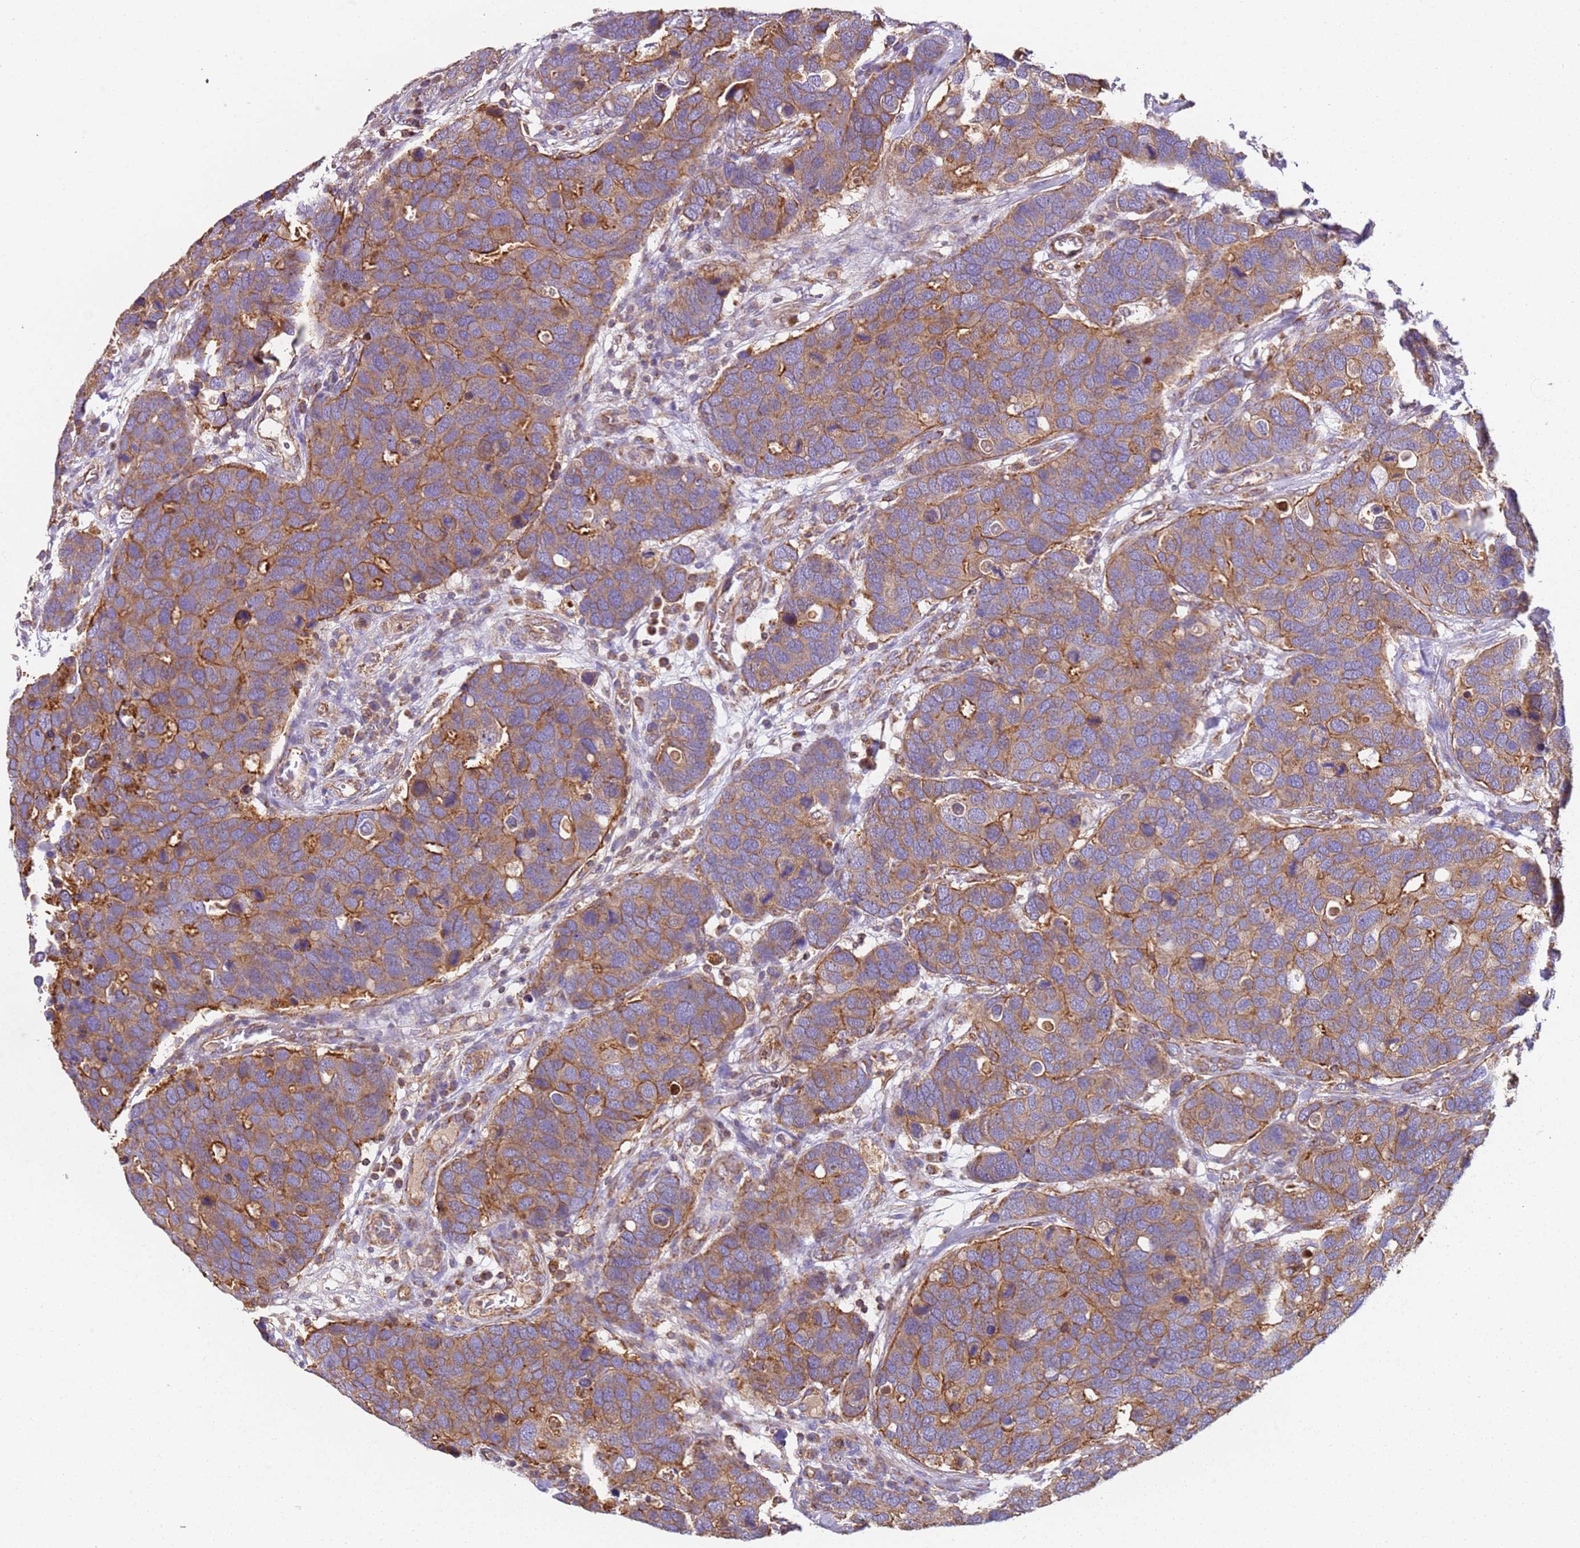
{"staining": {"intensity": "moderate", "quantity": ">75%", "location": "cytoplasmic/membranous"}, "tissue": "breast cancer", "cell_type": "Tumor cells", "image_type": "cancer", "snomed": [{"axis": "morphology", "description": "Duct carcinoma"}, {"axis": "topography", "description": "Breast"}], "caption": "Protein expression analysis of breast cancer (intraductal carcinoma) shows moderate cytoplasmic/membranous staining in about >75% of tumor cells. The staining is performed using DAB brown chromogen to label protein expression. The nuclei are counter-stained blue using hematoxylin.", "gene": "RMND5A", "patient": {"sex": "female", "age": 83}}